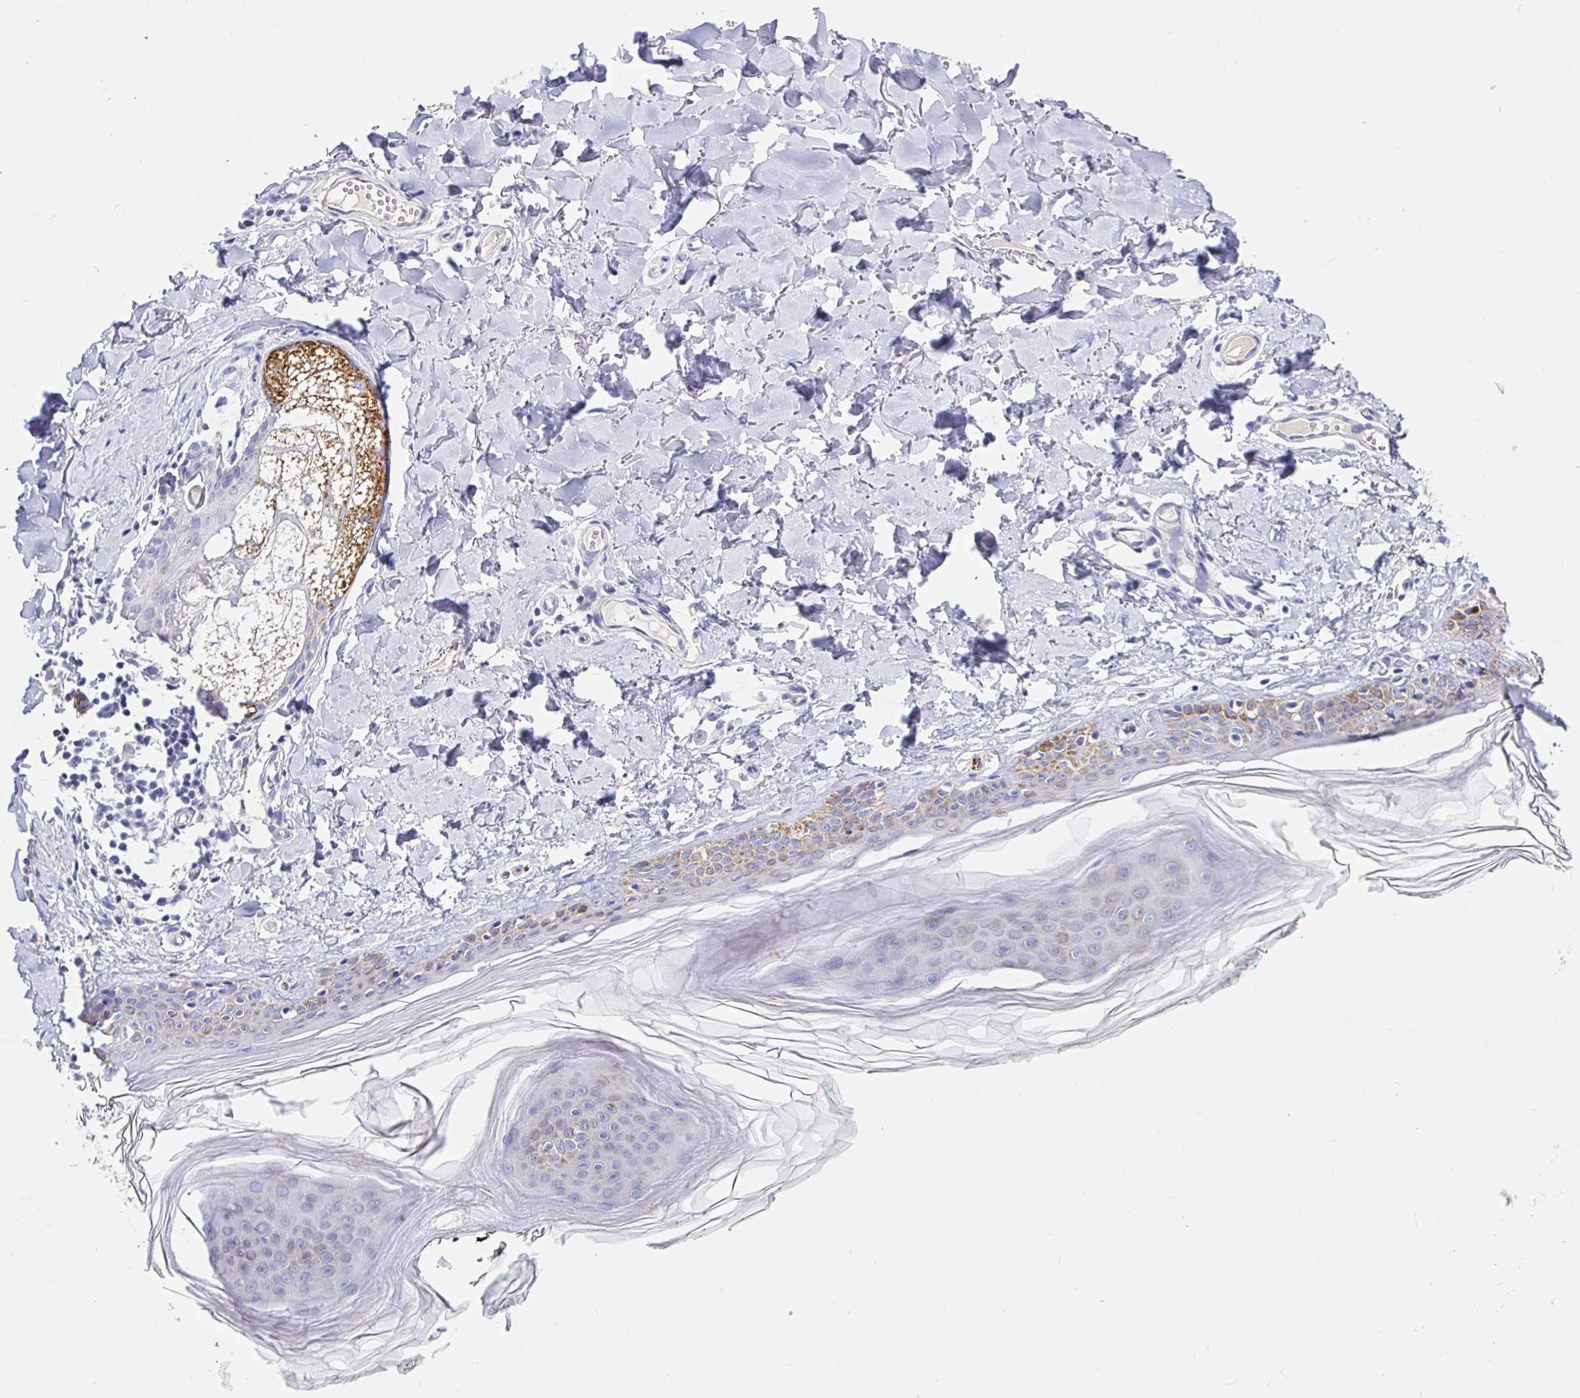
{"staining": {"intensity": "negative", "quantity": "none", "location": "none"}, "tissue": "skin", "cell_type": "Fibroblasts", "image_type": "normal", "snomed": [{"axis": "morphology", "description": "Normal tissue, NOS"}, {"axis": "topography", "description": "Skin"}, {"axis": "topography", "description": "Peripheral nerve tissue"}], "caption": "Skin was stained to show a protein in brown. There is no significant expression in fibroblasts. (DAB (3,3'-diaminobenzidine) immunohistochemistry (IHC) visualized using brightfield microscopy, high magnification).", "gene": "MAOA", "patient": {"sex": "female", "age": 45}}